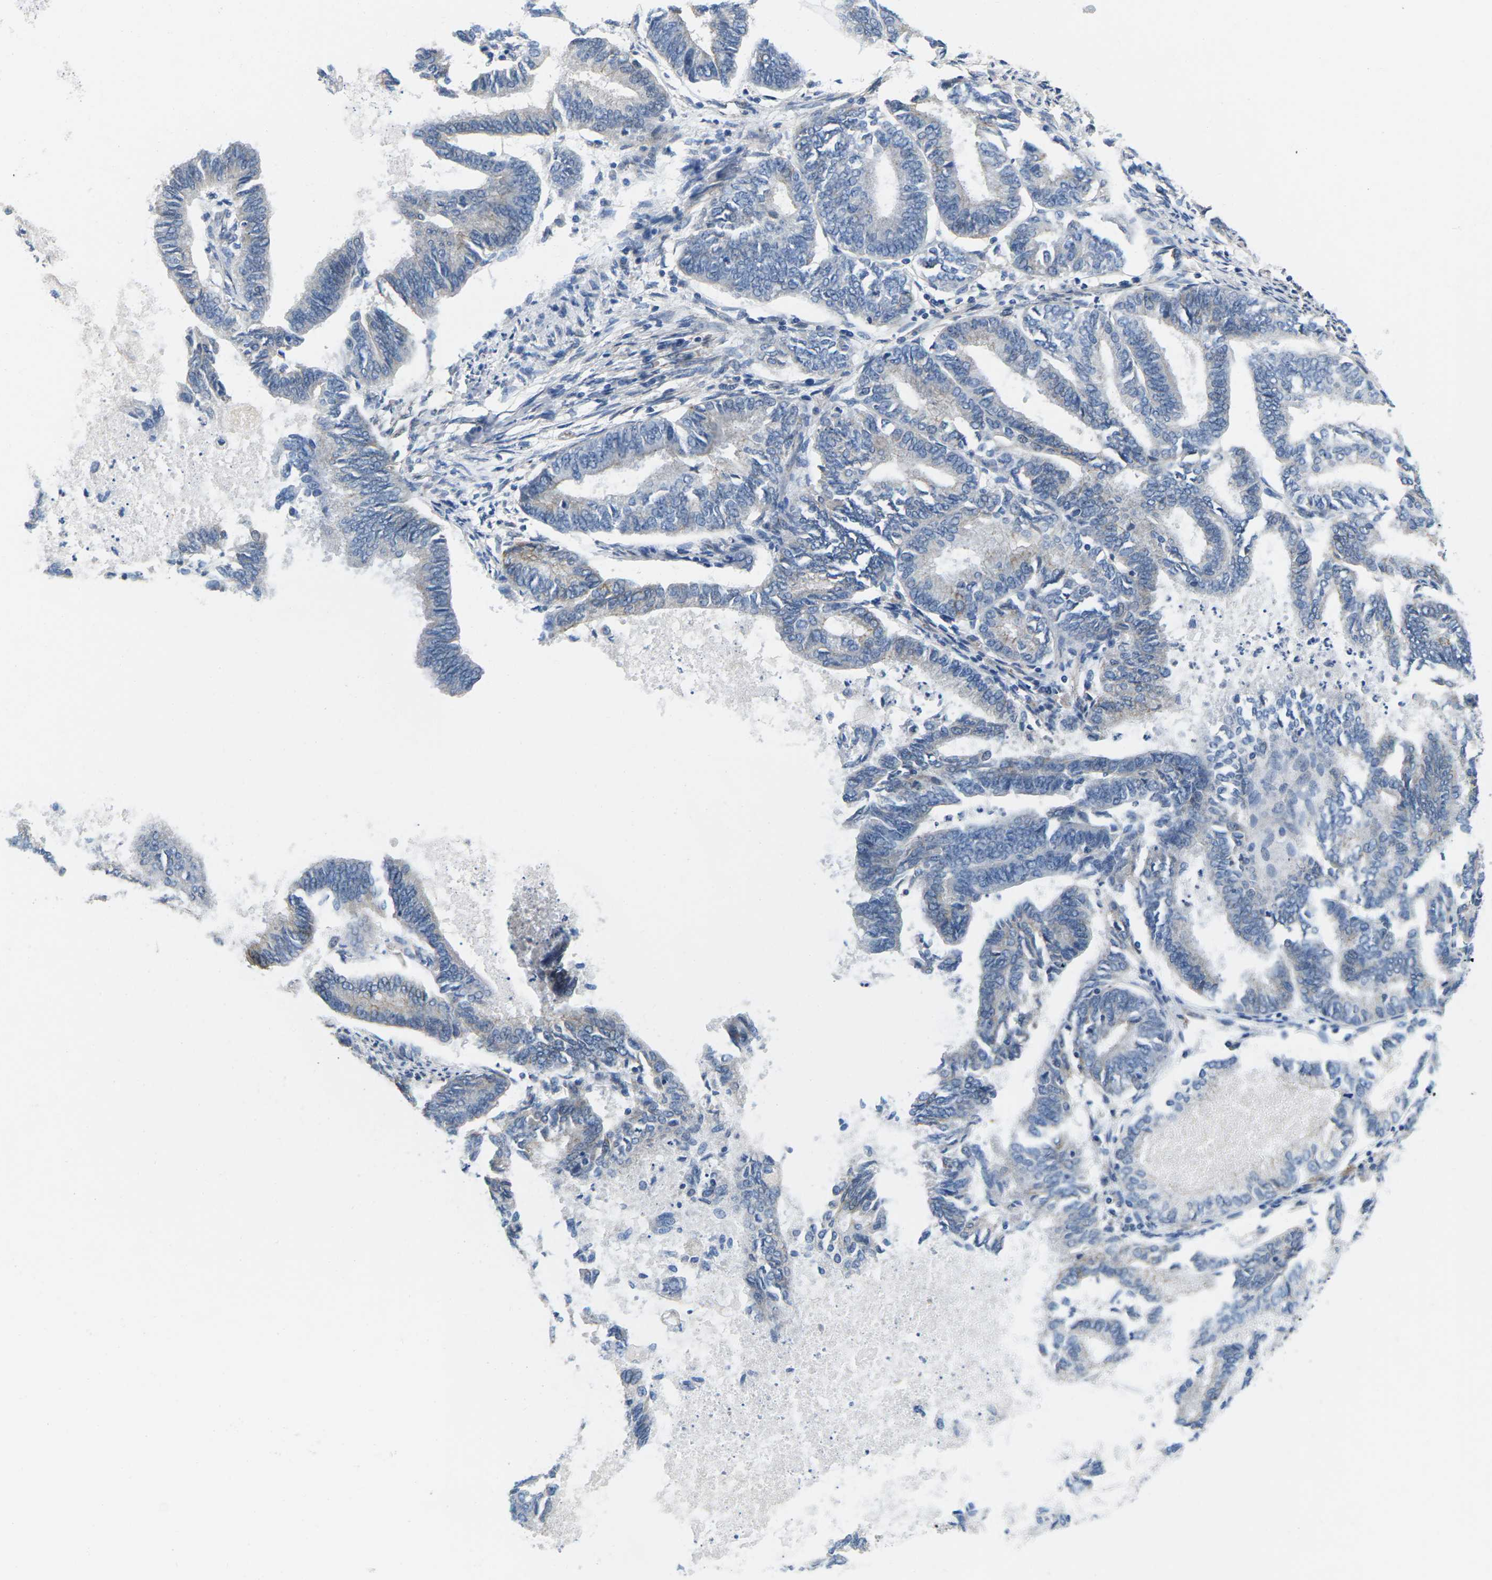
{"staining": {"intensity": "negative", "quantity": "none", "location": "none"}, "tissue": "endometrial cancer", "cell_type": "Tumor cells", "image_type": "cancer", "snomed": [{"axis": "morphology", "description": "Adenocarcinoma, NOS"}, {"axis": "topography", "description": "Endometrium"}], "caption": "Tumor cells show no significant positivity in endometrial cancer.", "gene": "CTNND1", "patient": {"sex": "female", "age": 86}}